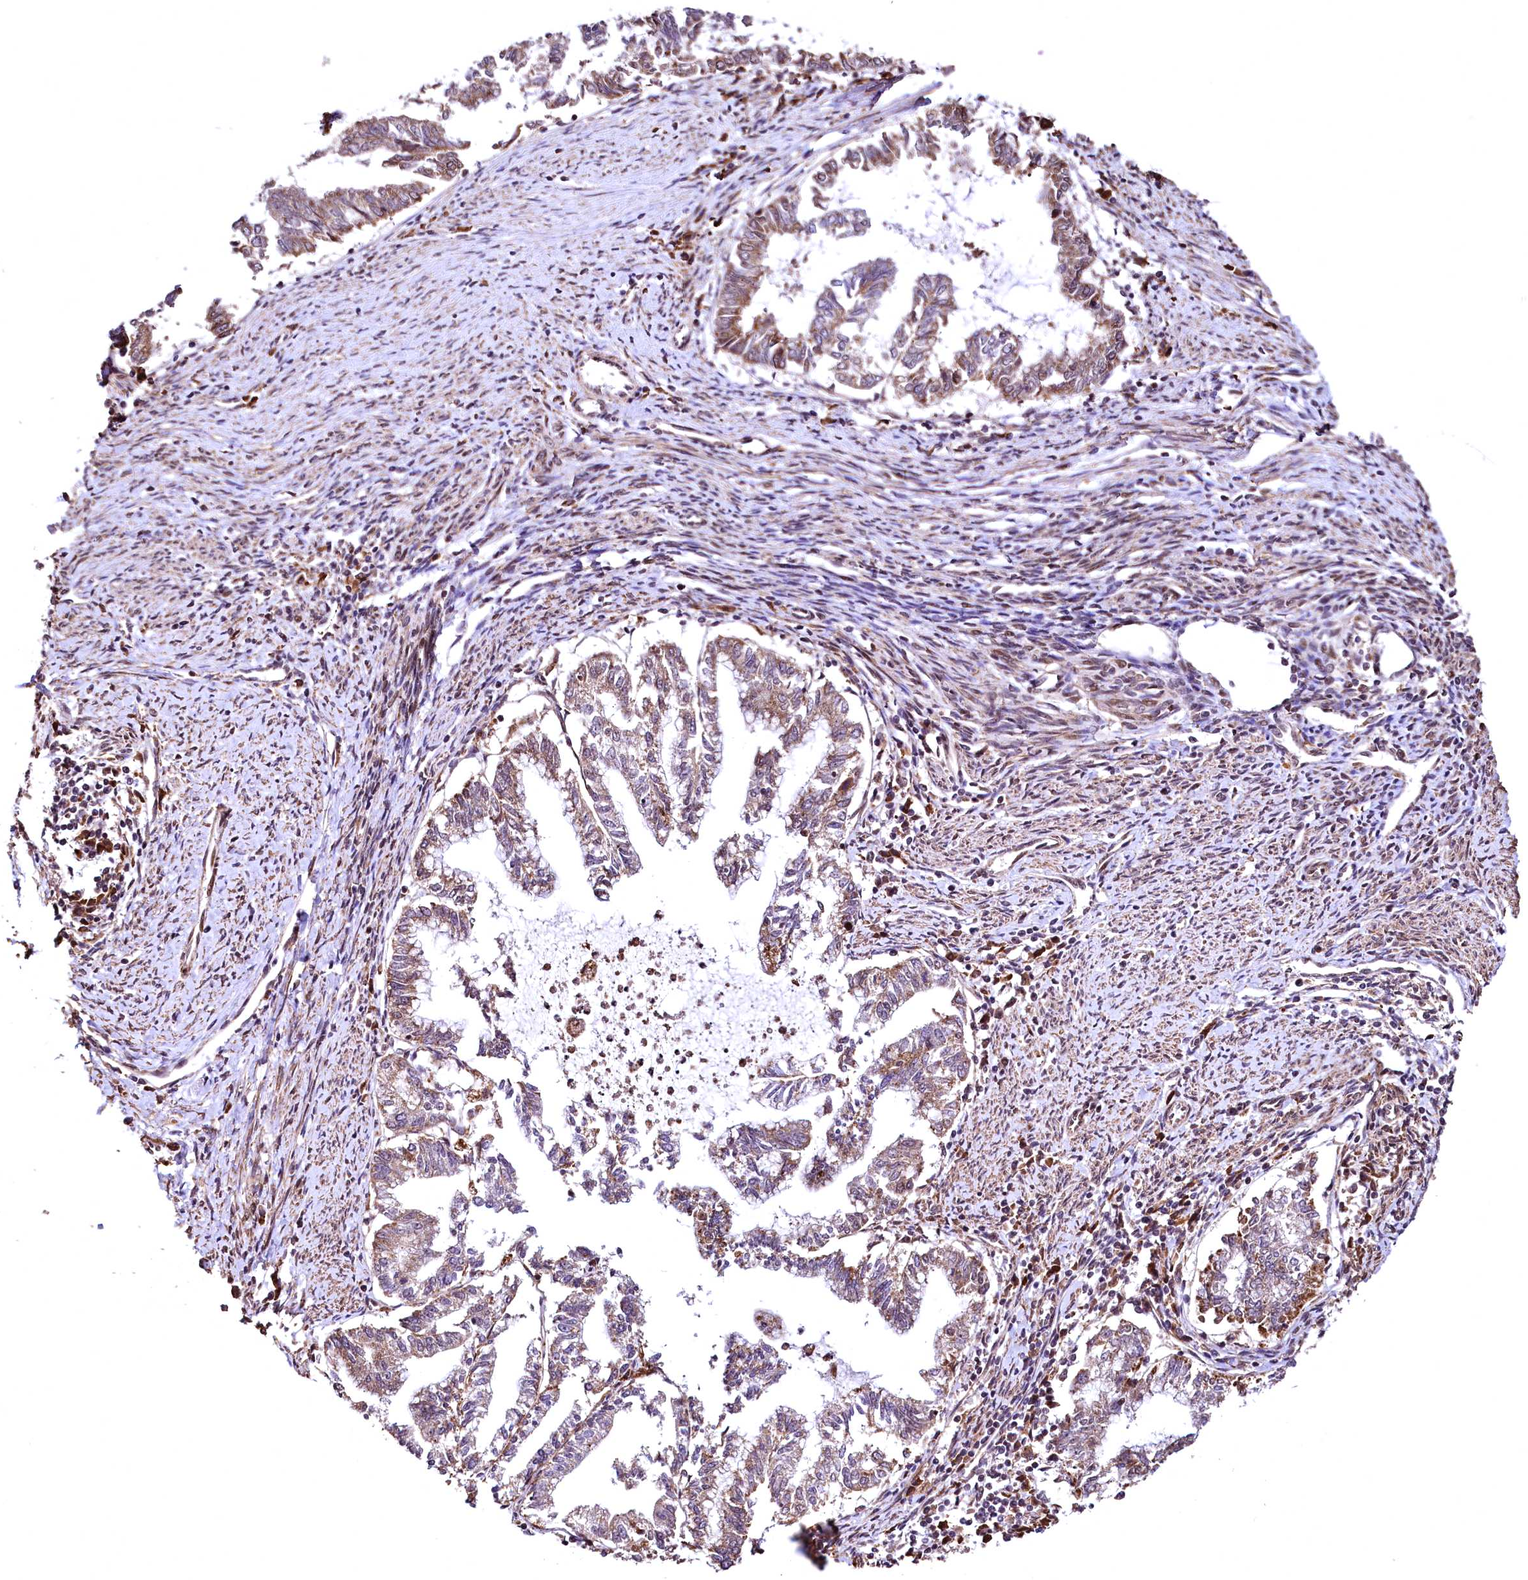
{"staining": {"intensity": "moderate", "quantity": ">75%", "location": "cytoplasmic/membranous"}, "tissue": "endometrial cancer", "cell_type": "Tumor cells", "image_type": "cancer", "snomed": [{"axis": "morphology", "description": "Adenocarcinoma, NOS"}, {"axis": "topography", "description": "Endometrium"}], "caption": "Protein staining of adenocarcinoma (endometrial) tissue displays moderate cytoplasmic/membranous expression in approximately >75% of tumor cells.", "gene": "PDS5B", "patient": {"sex": "female", "age": 79}}